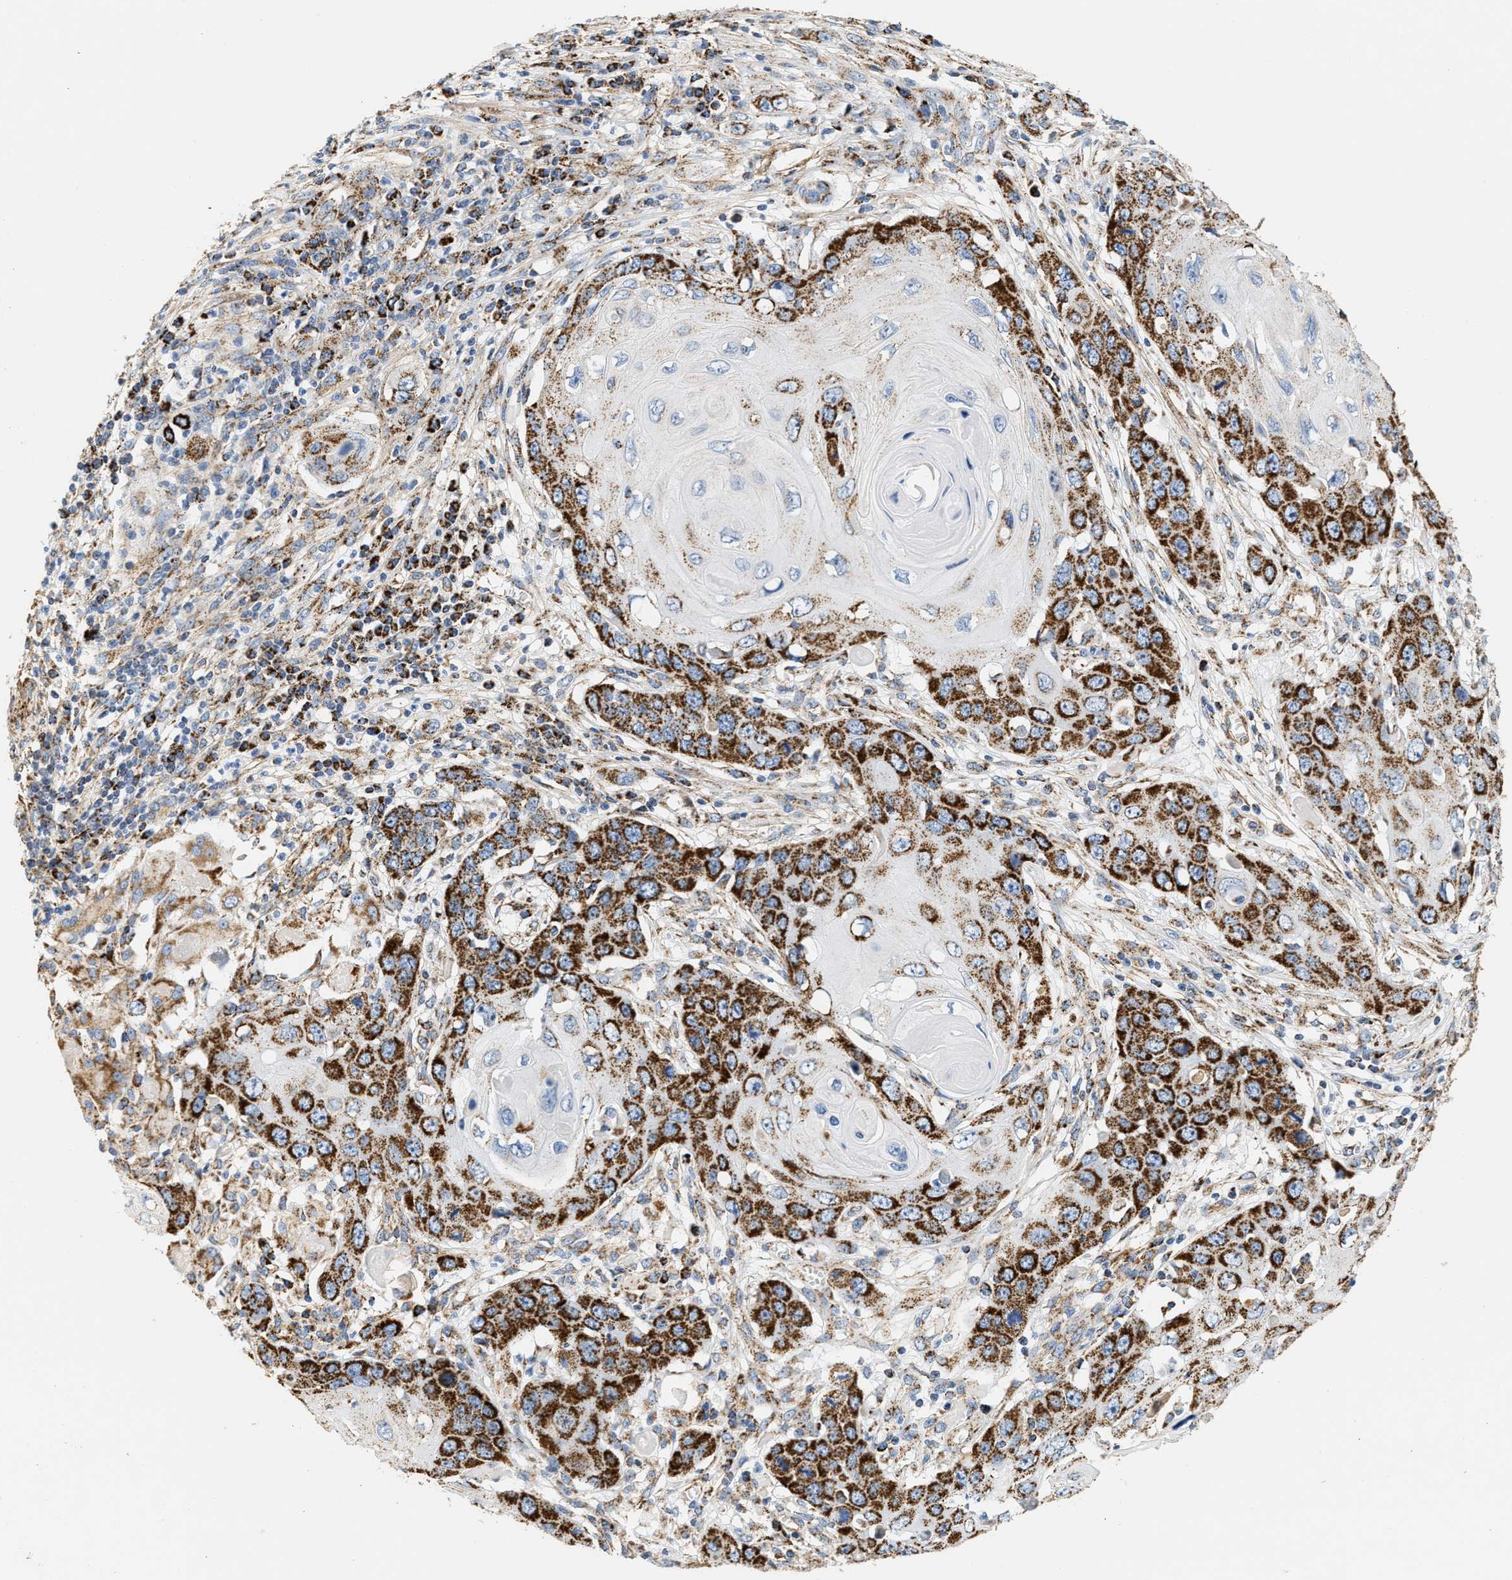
{"staining": {"intensity": "strong", "quantity": ">75%", "location": "cytoplasmic/membranous"}, "tissue": "skin cancer", "cell_type": "Tumor cells", "image_type": "cancer", "snomed": [{"axis": "morphology", "description": "Squamous cell carcinoma, NOS"}, {"axis": "topography", "description": "Skin"}], "caption": "Skin cancer was stained to show a protein in brown. There is high levels of strong cytoplasmic/membranous positivity in approximately >75% of tumor cells.", "gene": "SHMT2", "patient": {"sex": "male", "age": 55}}